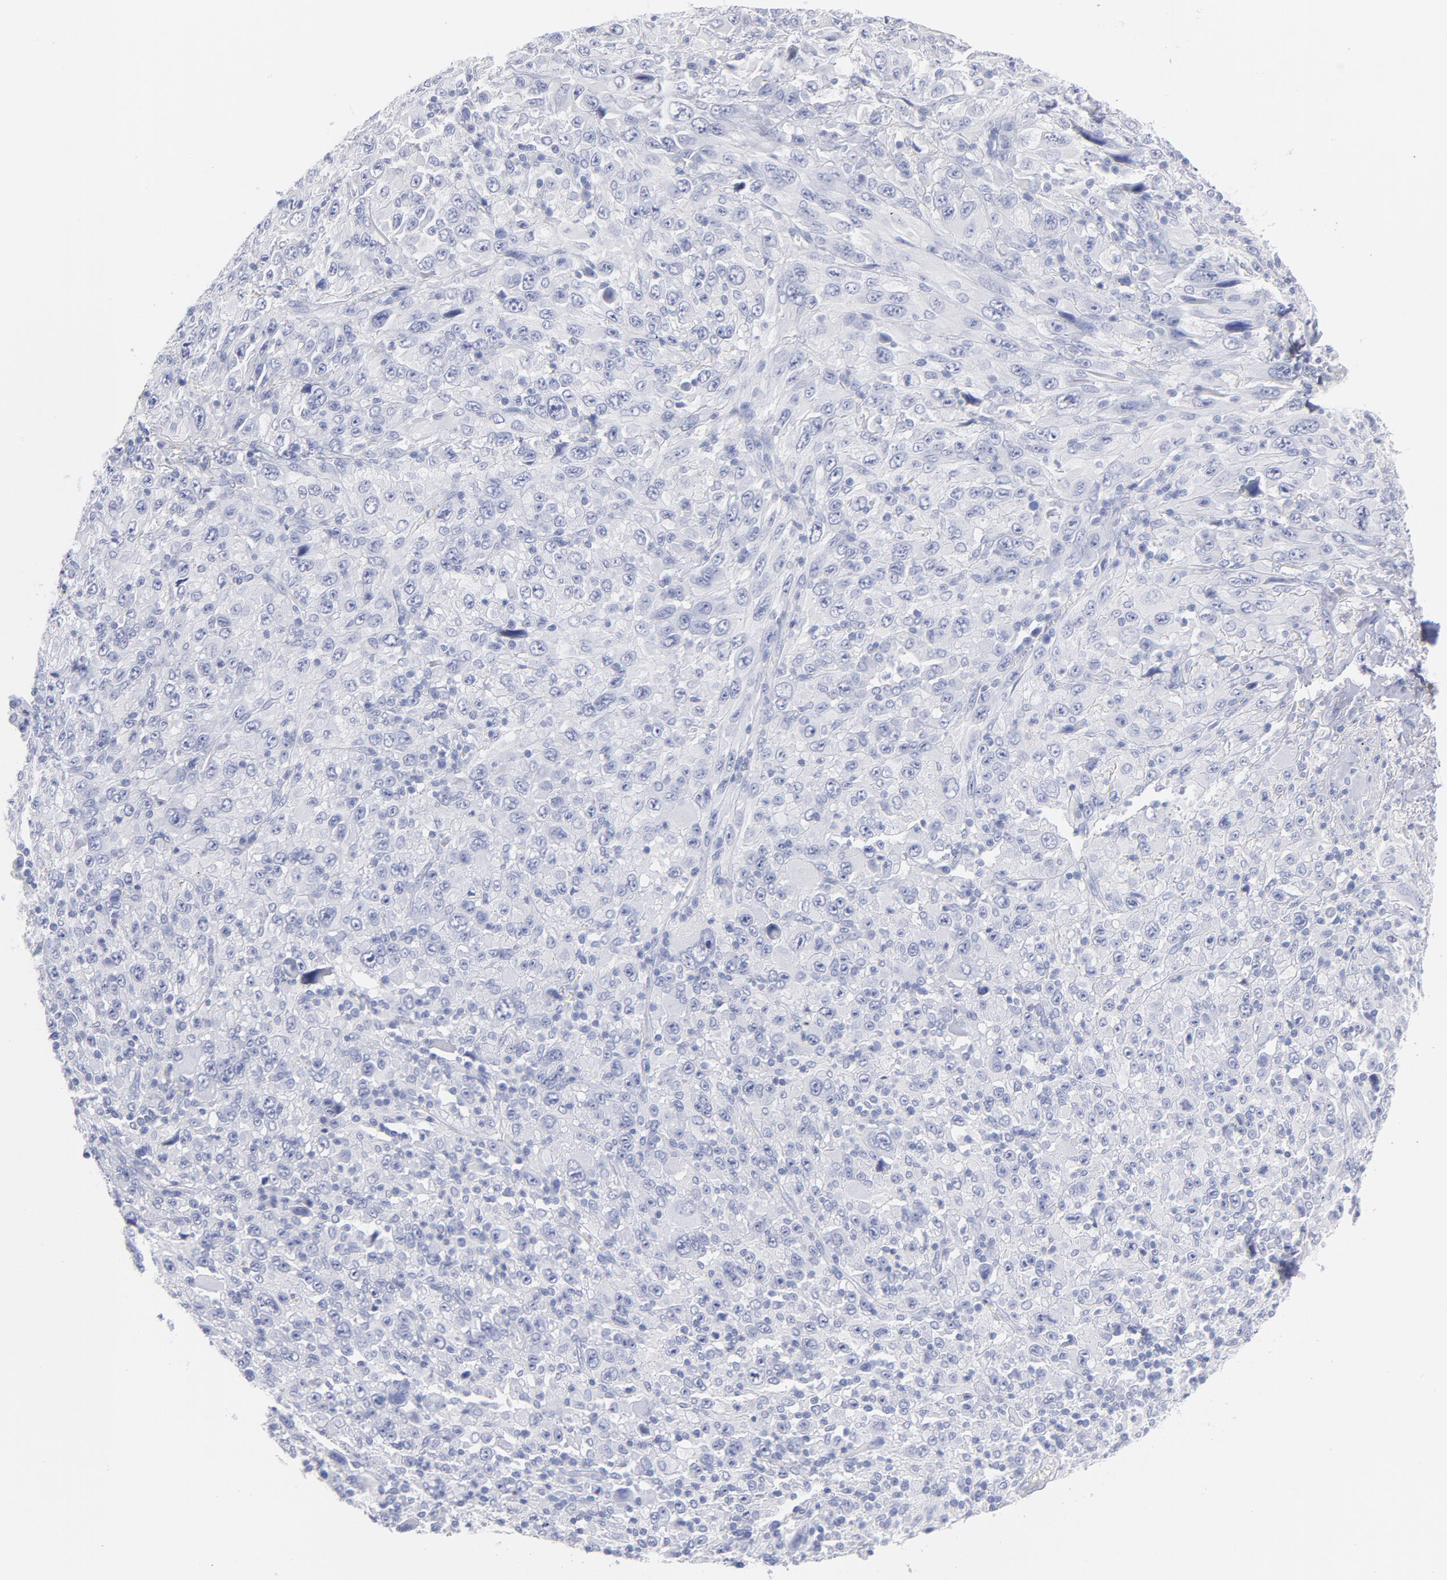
{"staining": {"intensity": "negative", "quantity": "none", "location": "none"}, "tissue": "melanoma", "cell_type": "Tumor cells", "image_type": "cancer", "snomed": [{"axis": "morphology", "description": "Malignant melanoma, Metastatic site"}, {"axis": "topography", "description": "Skin"}], "caption": "High power microscopy histopathology image of an IHC image of melanoma, revealing no significant staining in tumor cells.", "gene": "SCGN", "patient": {"sex": "female", "age": 56}}